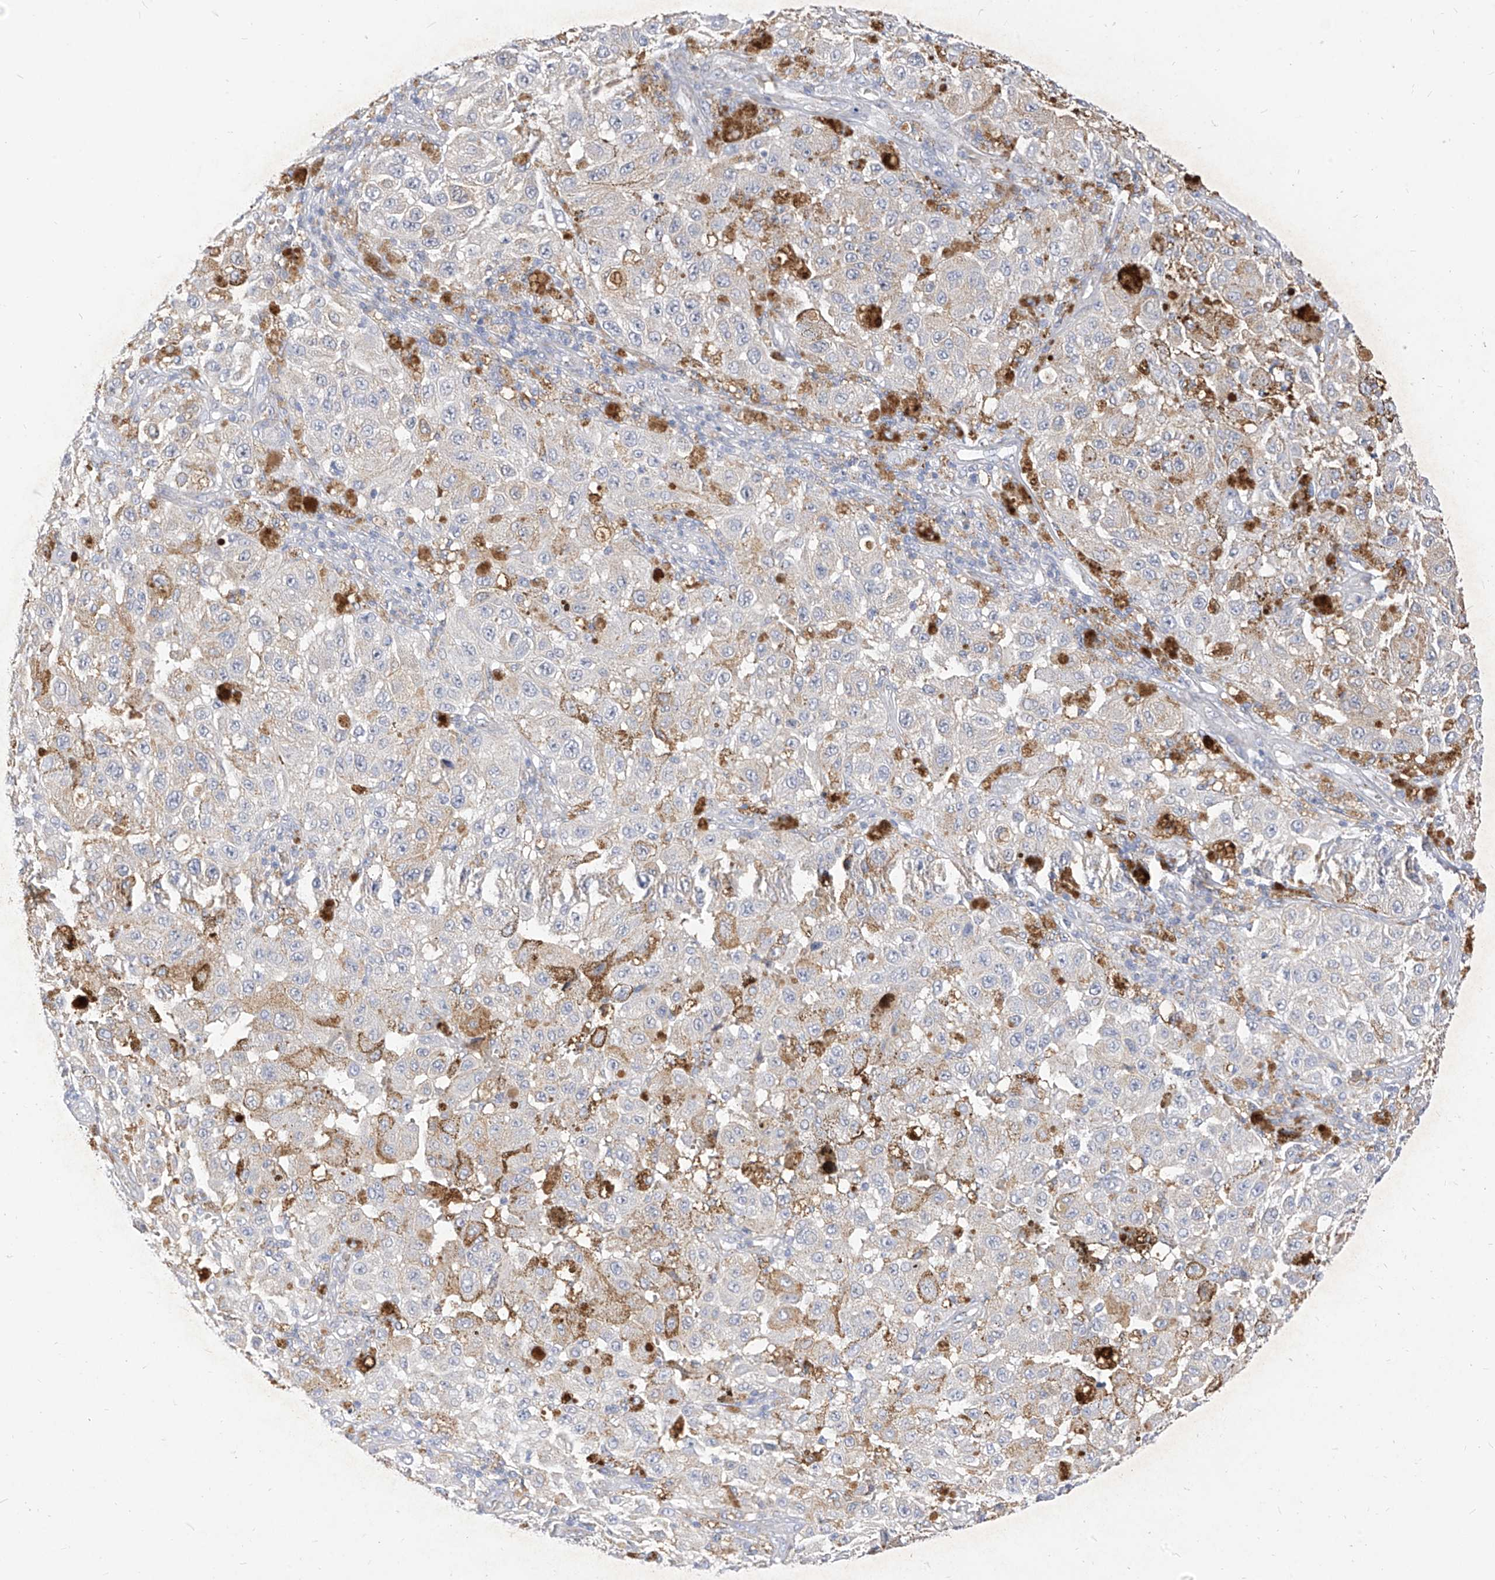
{"staining": {"intensity": "moderate", "quantity": "25%-75%", "location": "cytoplasmic/membranous"}, "tissue": "melanoma", "cell_type": "Tumor cells", "image_type": "cancer", "snomed": [{"axis": "morphology", "description": "Malignant melanoma, NOS"}, {"axis": "topography", "description": "Skin"}], "caption": "This image displays immunohistochemistry (IHC) staining of malignant melanoma, with medium moderate cytoplasmic/membranous staining in approximately 25%-75% of tumor cells.", "gene": "RASA2", "patient": {"sex": "female", "age": 64}}